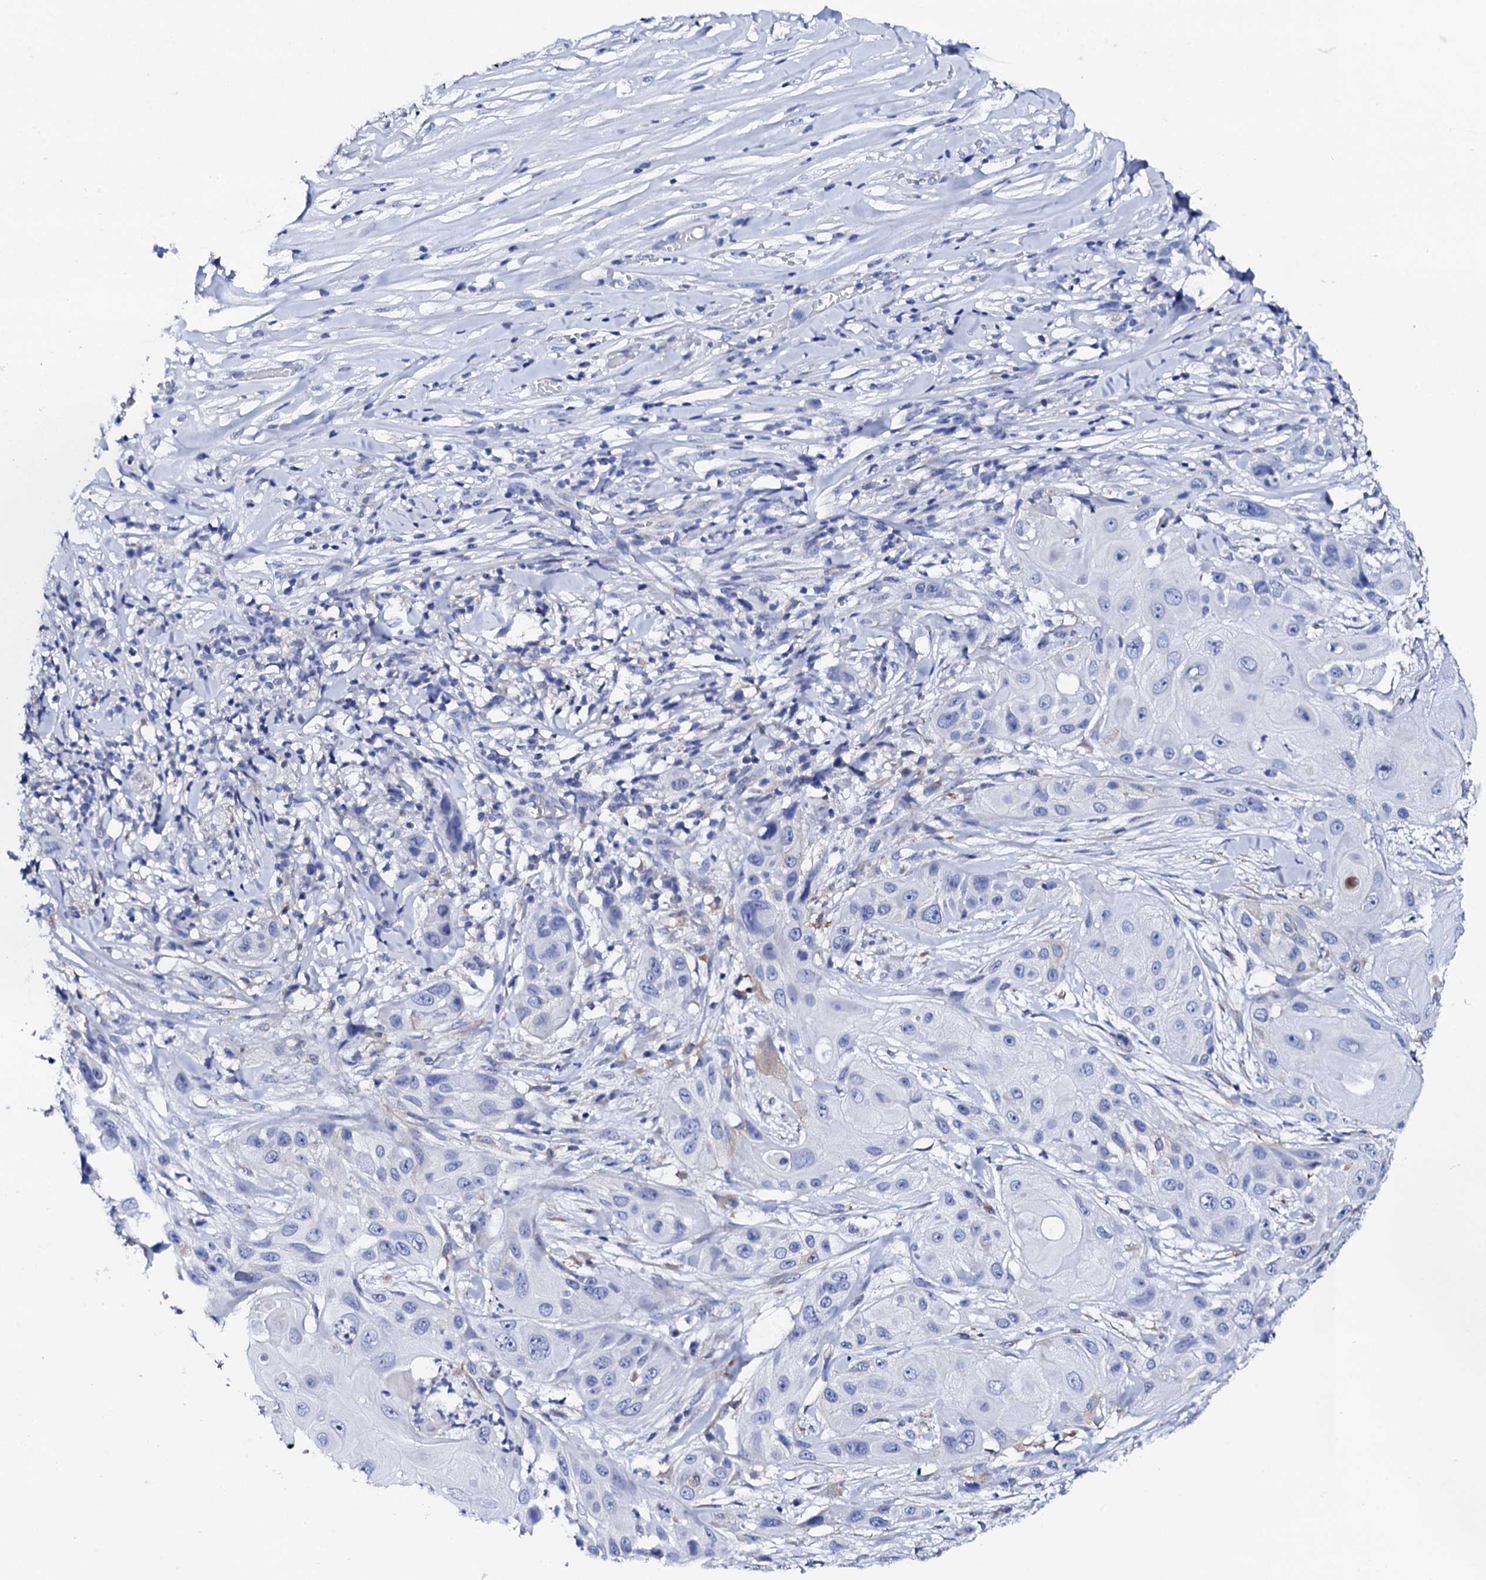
{"staining": {"intensity": "moderate", "quantity": "<25%", "location": "cytoplasmic/membranous"}, "tissue": "skin cancer", "cell_type": "Tumor cells", "image_type": "cancer", "snomed": [{"axis": "morphology", "description": "Squamous cell carcinoma, NOS"}, {"axis": "topography", "description": "Skin"}], "caption": "Moderate cytoplasmic/membranous protein positivity is appreciated in approximately <25% of tumor cells in squamous cell carcinoma (skin).", "gene": "GLB1L3", "patient": {"sex": "female", "age": 44}}